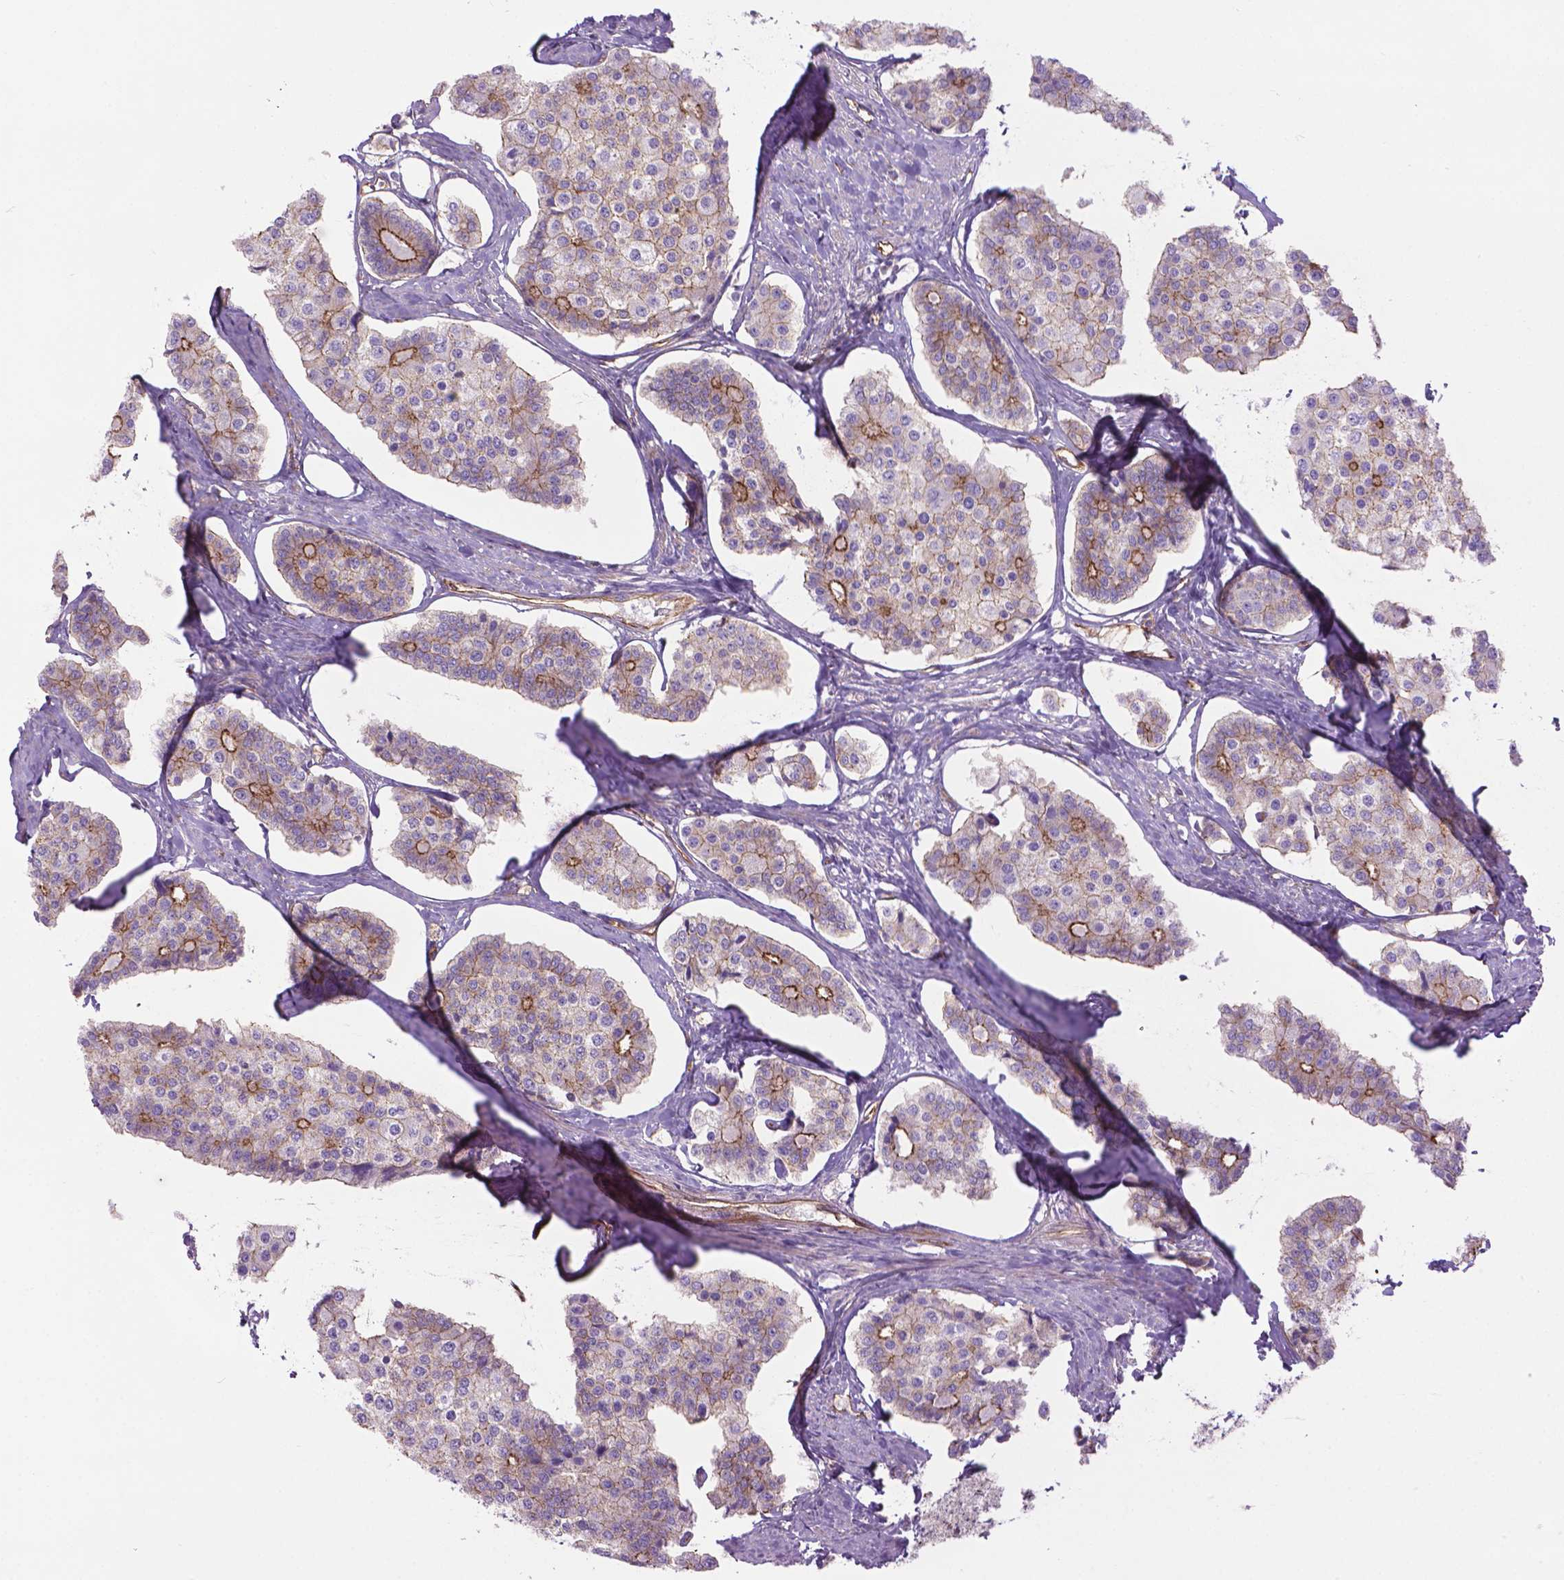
{"staining": {"intensity": "moderate", "quantity": "<25%", "location": "cytoplasmic/membranous"}, "tissue": "carcinoid", "cell_type": "Tumor cells", "image_type": "cancer", "snomed": [{"axis": "morphology", "description": "Carcinoid, malignant, NOS"}, {"axis": "topography", "description": "Small intestine"}], "caption": "The immunohistochemical stain highlights moderate cytoplasmic/membranous positivity in tumor cells of carcinoid tissue.", "gene": "TENT5A", "patient": {"sex": "female", "age": 65}}